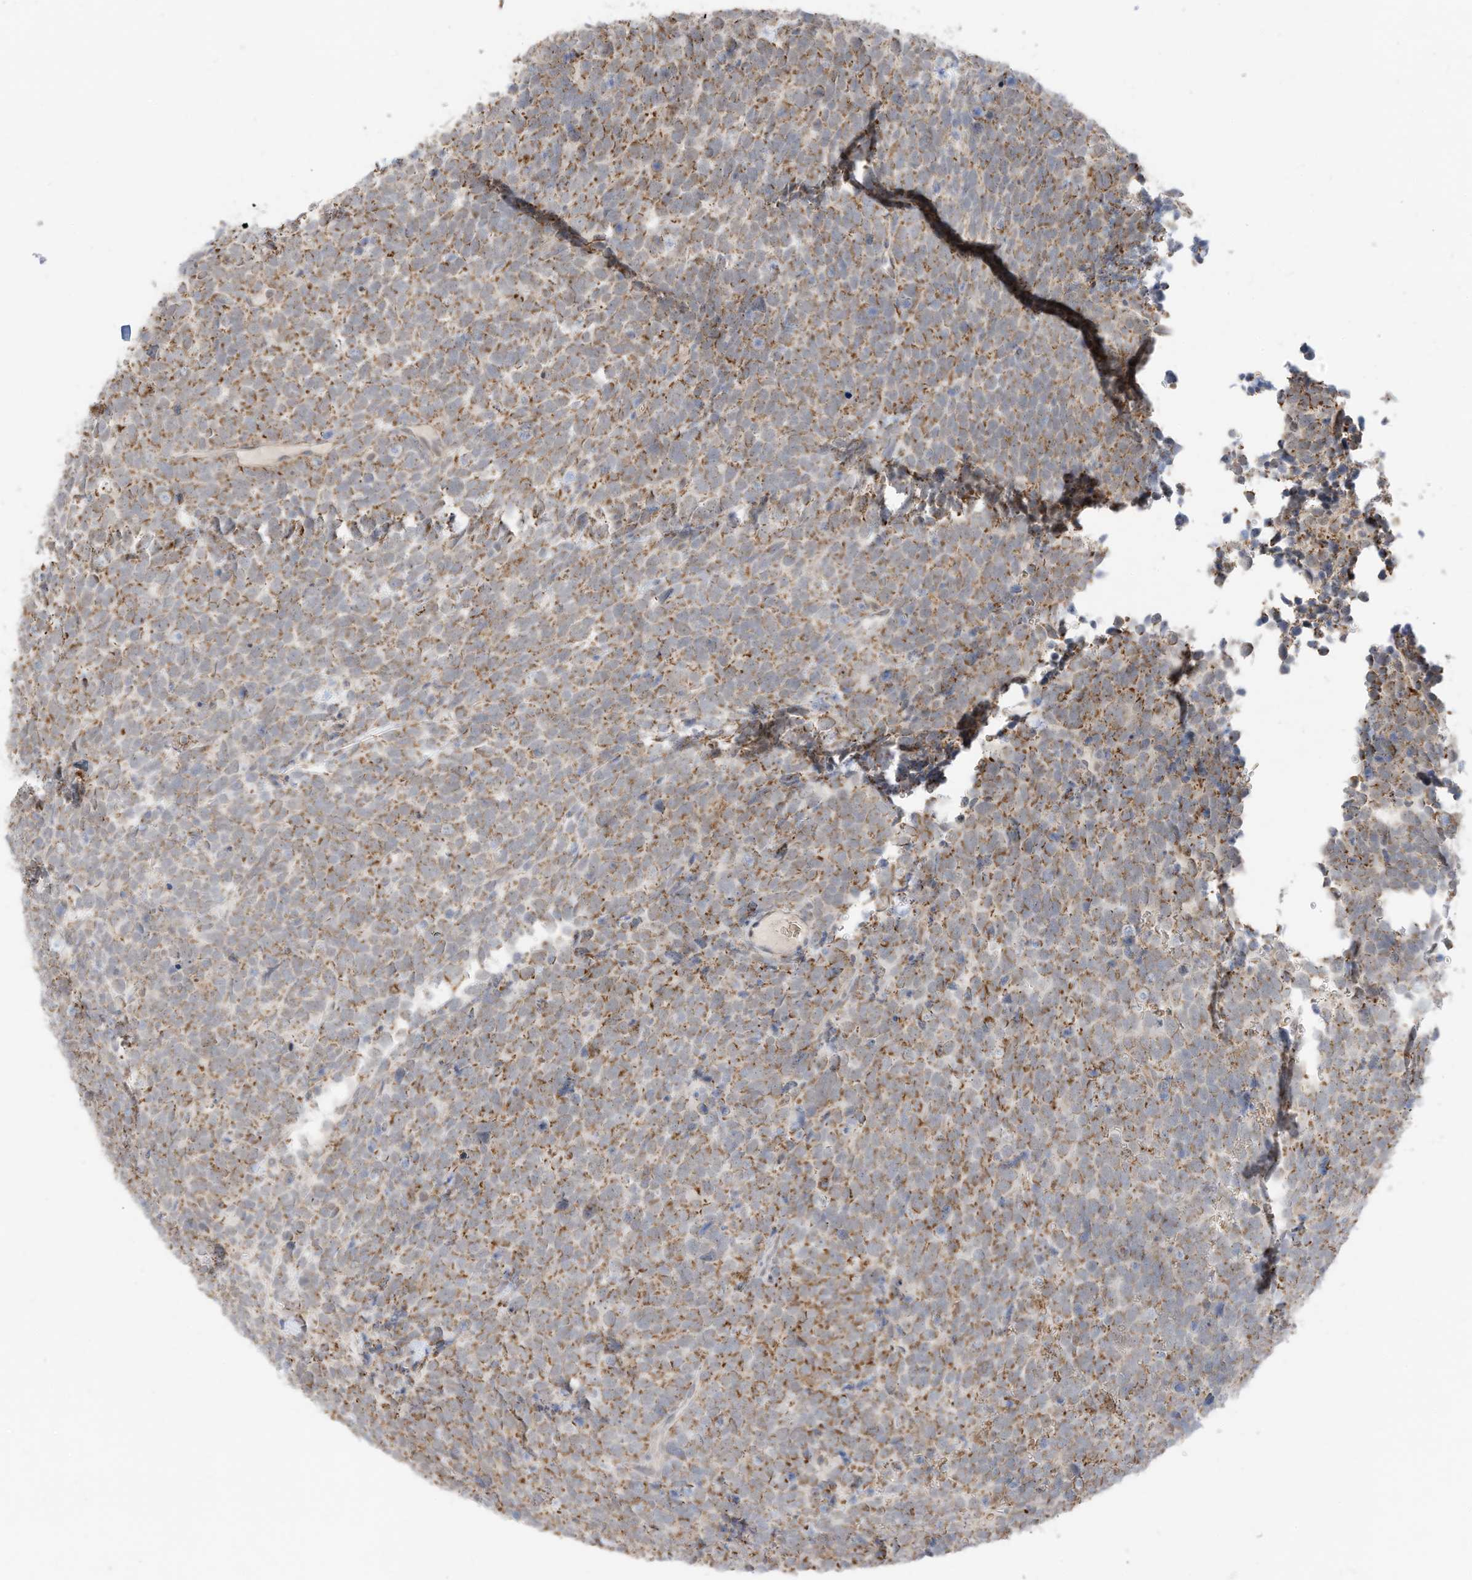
{"staining": {"intensity": "moderate", "quantity": ">75%", "location": "cytoplasmic/membranous"}, "tissue": "urothelial cancer", "cell_type": "Tumor cells", "image_type": "cancer", "snomed": [{"axis": "morphology", "description": "Urothelial carcinoma, High grade"}, {"axis": "topography", "description": "Urinary bladder"}], "caption": "High-magnification brightfield microscopy of urothelial cancer stained with DAB (brown) and counterstained with hematoxylin (blue). tumor cells exhibit moderate cytoplasmic/membranous positivity is identified in about>75% of cells.", "gene": "MTUS2", "patient": {"sex": "female", "age": 82}}